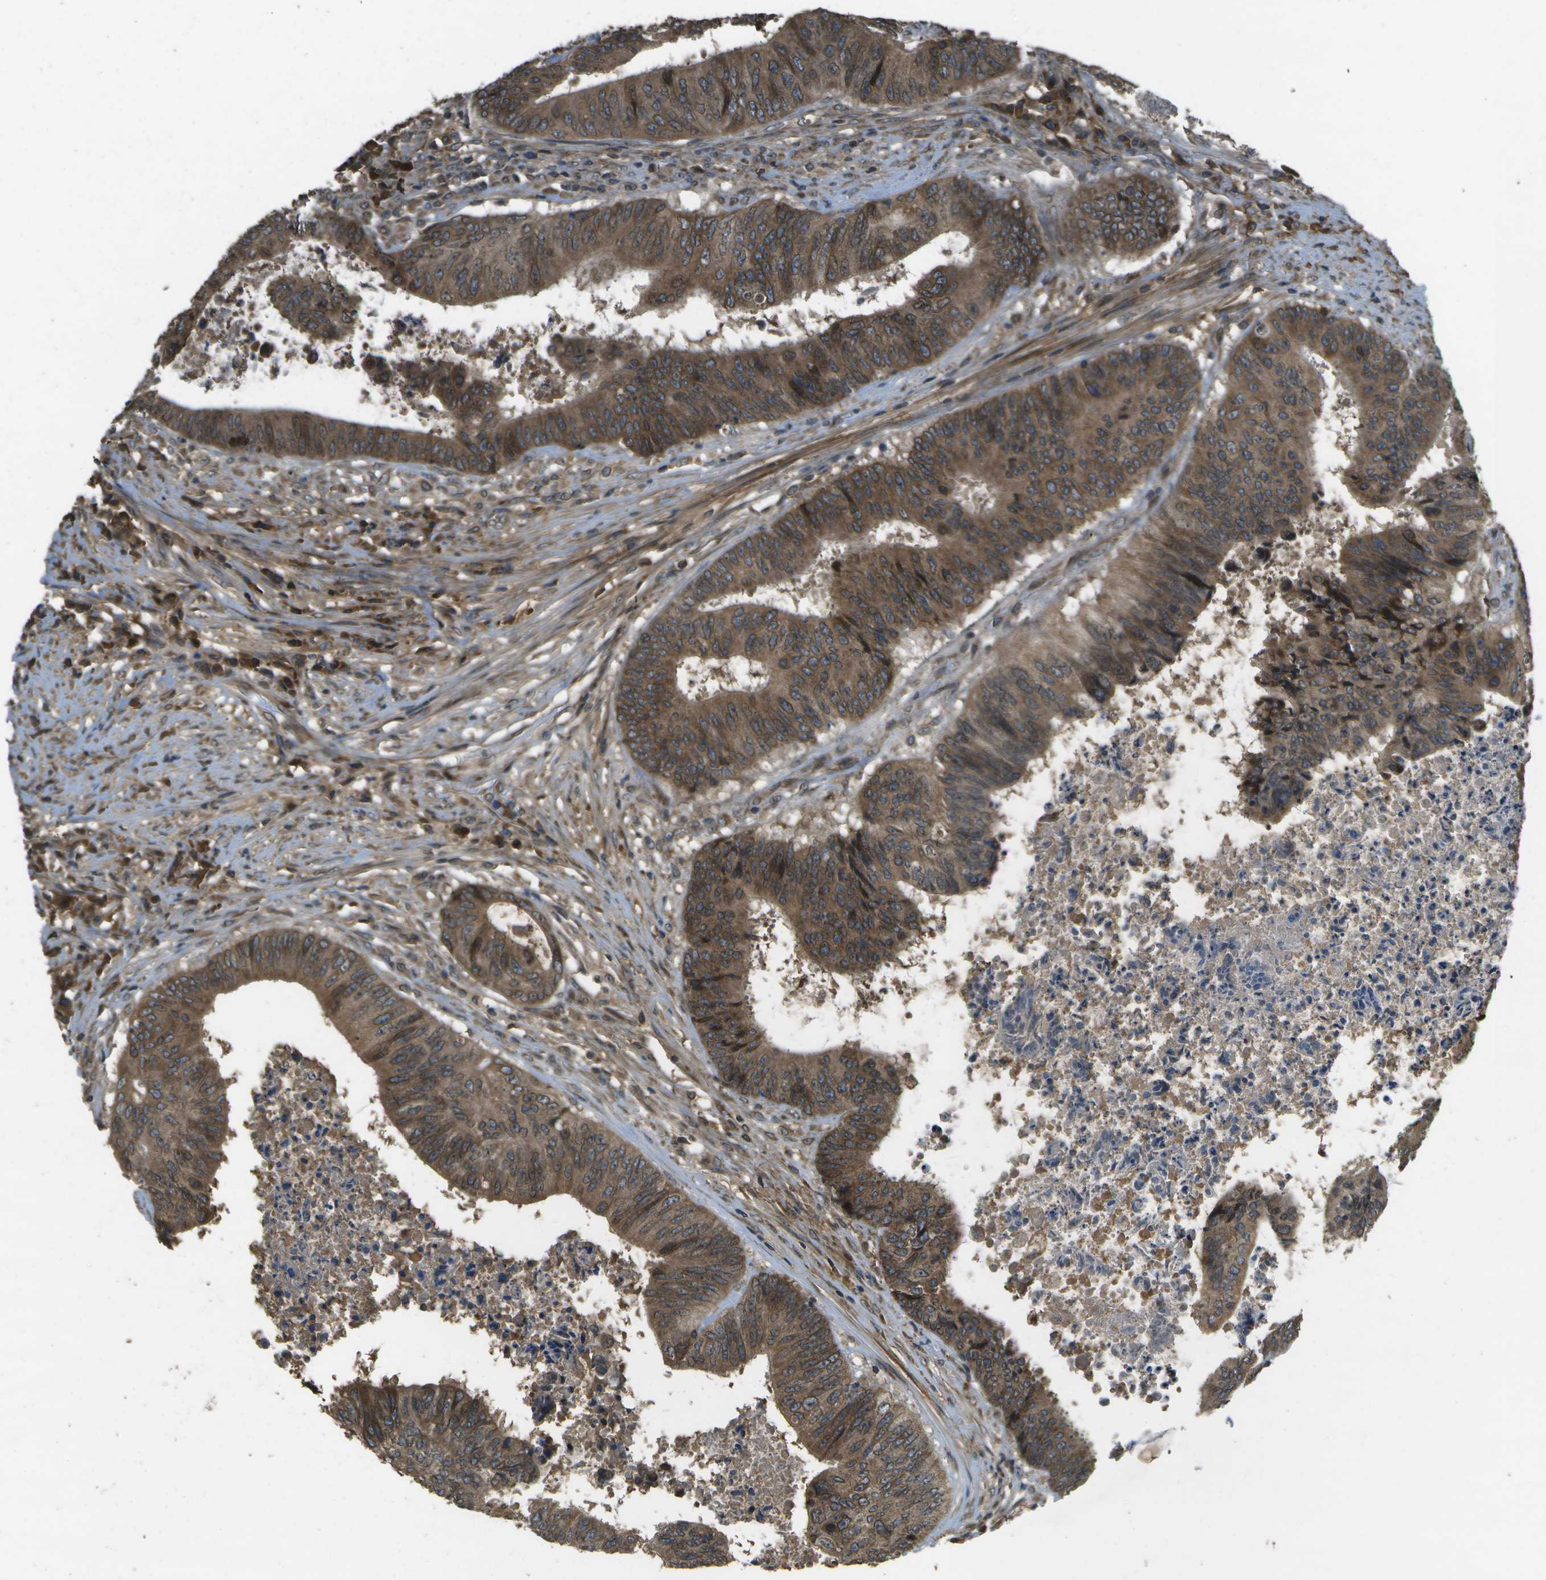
{"staining": {"intensity": "moderate", "quantity": ">75%", "location": "cytoplasmic/membranous"}, "tissue": "colorectal cancer", "cell_type": "Tumor cells", "image_type": "cancer", "snomed": [{"axis": "morphology", "description": "Adenocarcinoma, NOS"}, {"axis": "topography", "description": "Rectum"}], "caption": "Human colorectal cancer stained for a protein (brown) displays moderate cytoplasmic/membranous positive positivity in approximately >75% of tumor cells.", "gene": "HFE", "patient": {"sex": "male", "age": 72}}